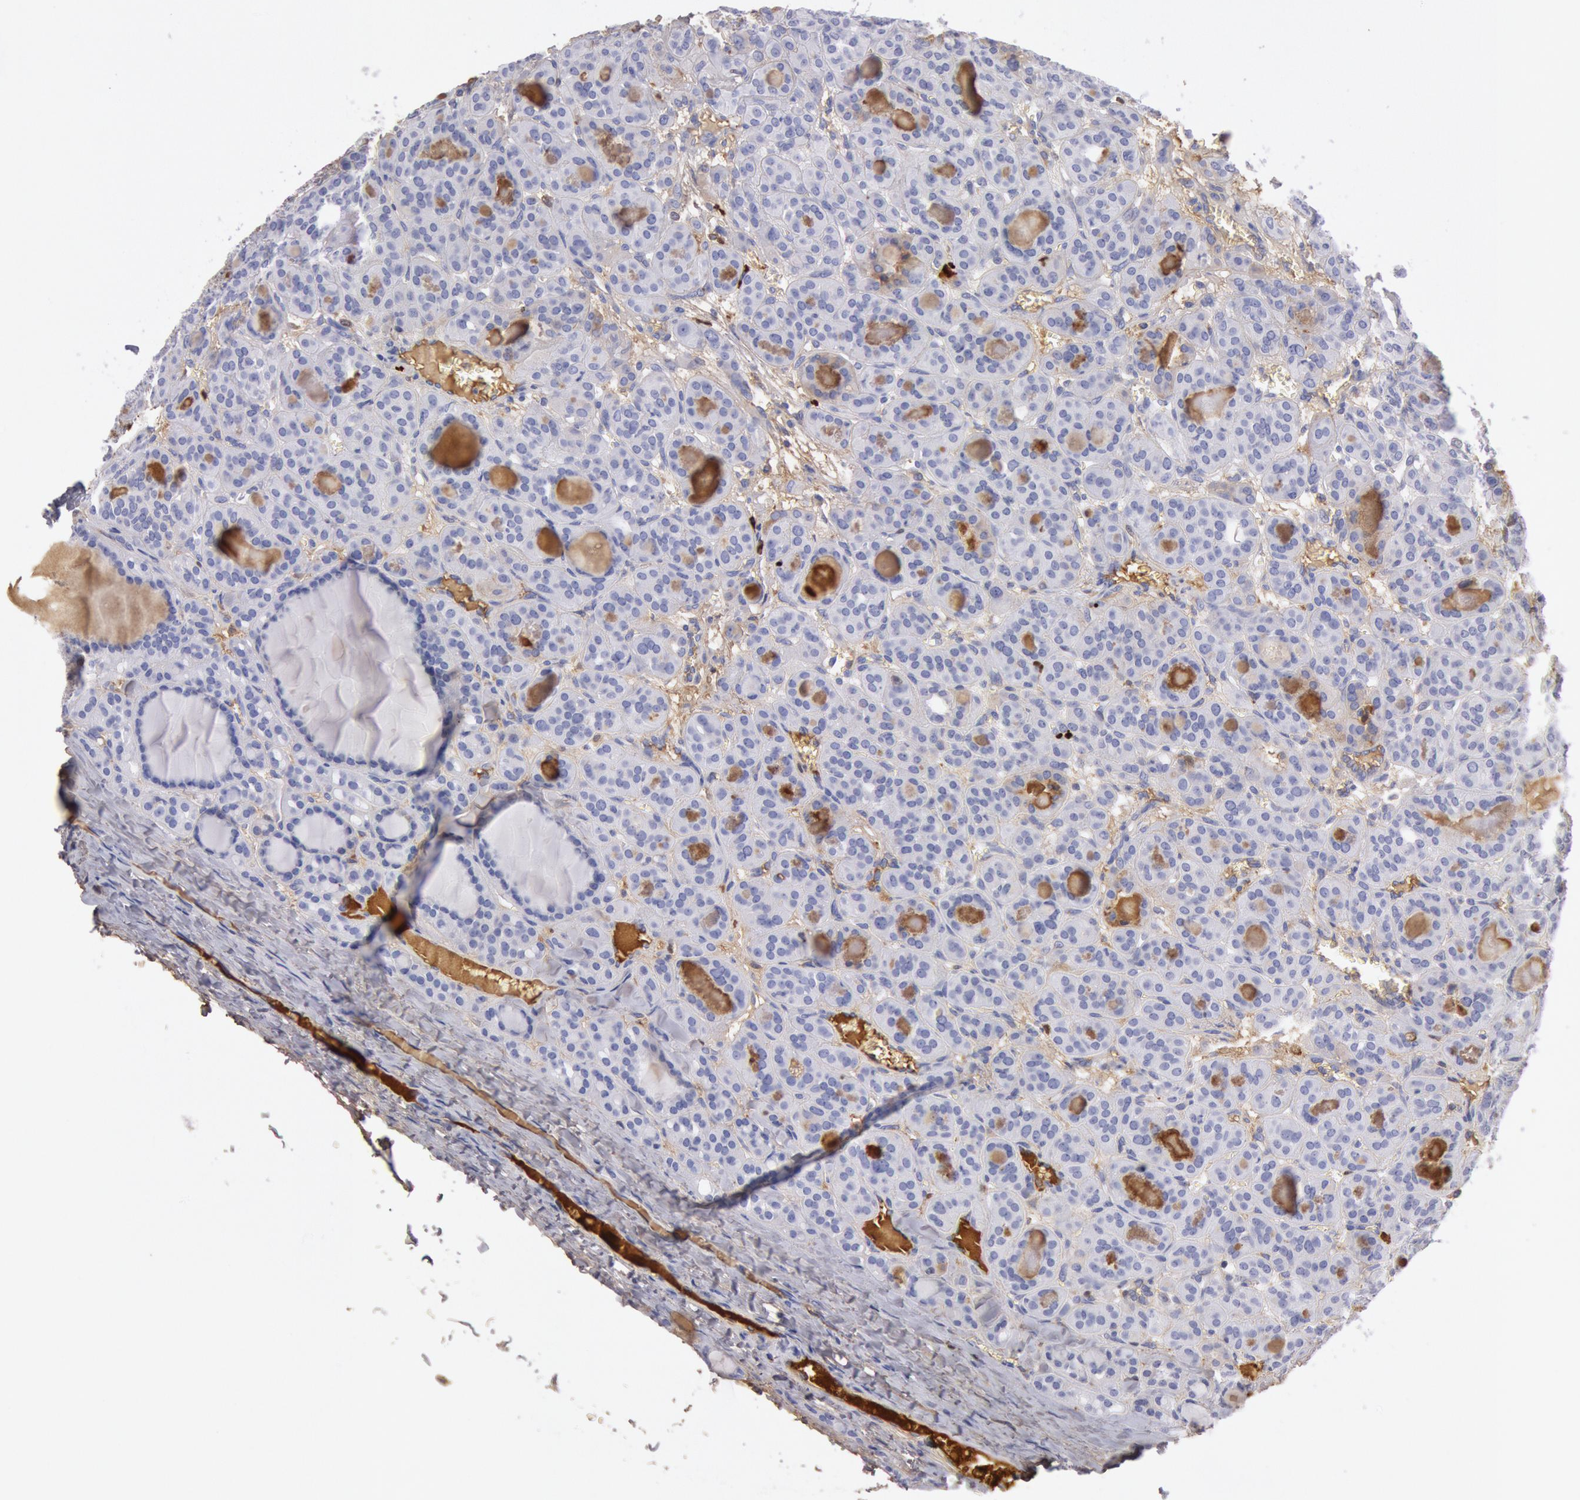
{"staining": {"intensity": "negative", "quantity": "none", "location": "none"}, "tissue": "thyroid cancer", "cell_type": "Tumor cells", "image_type": "cancer", "snomed": [{"axis": "morphology", "description": "Follicular adenoma carcinoma, NOS"}, {"axis": "topography", "description": "Thyroid gland"}], "caption": "There is no significant staining in tumor cells of thyroid cancer (follicular adenoma carcinoma). The staining is performed using DAB brown chromogen with nuclei counter-stained in using hematoxylin.", "gene": "IGHA1", "patient": {"sex": "female", "age": 71}}